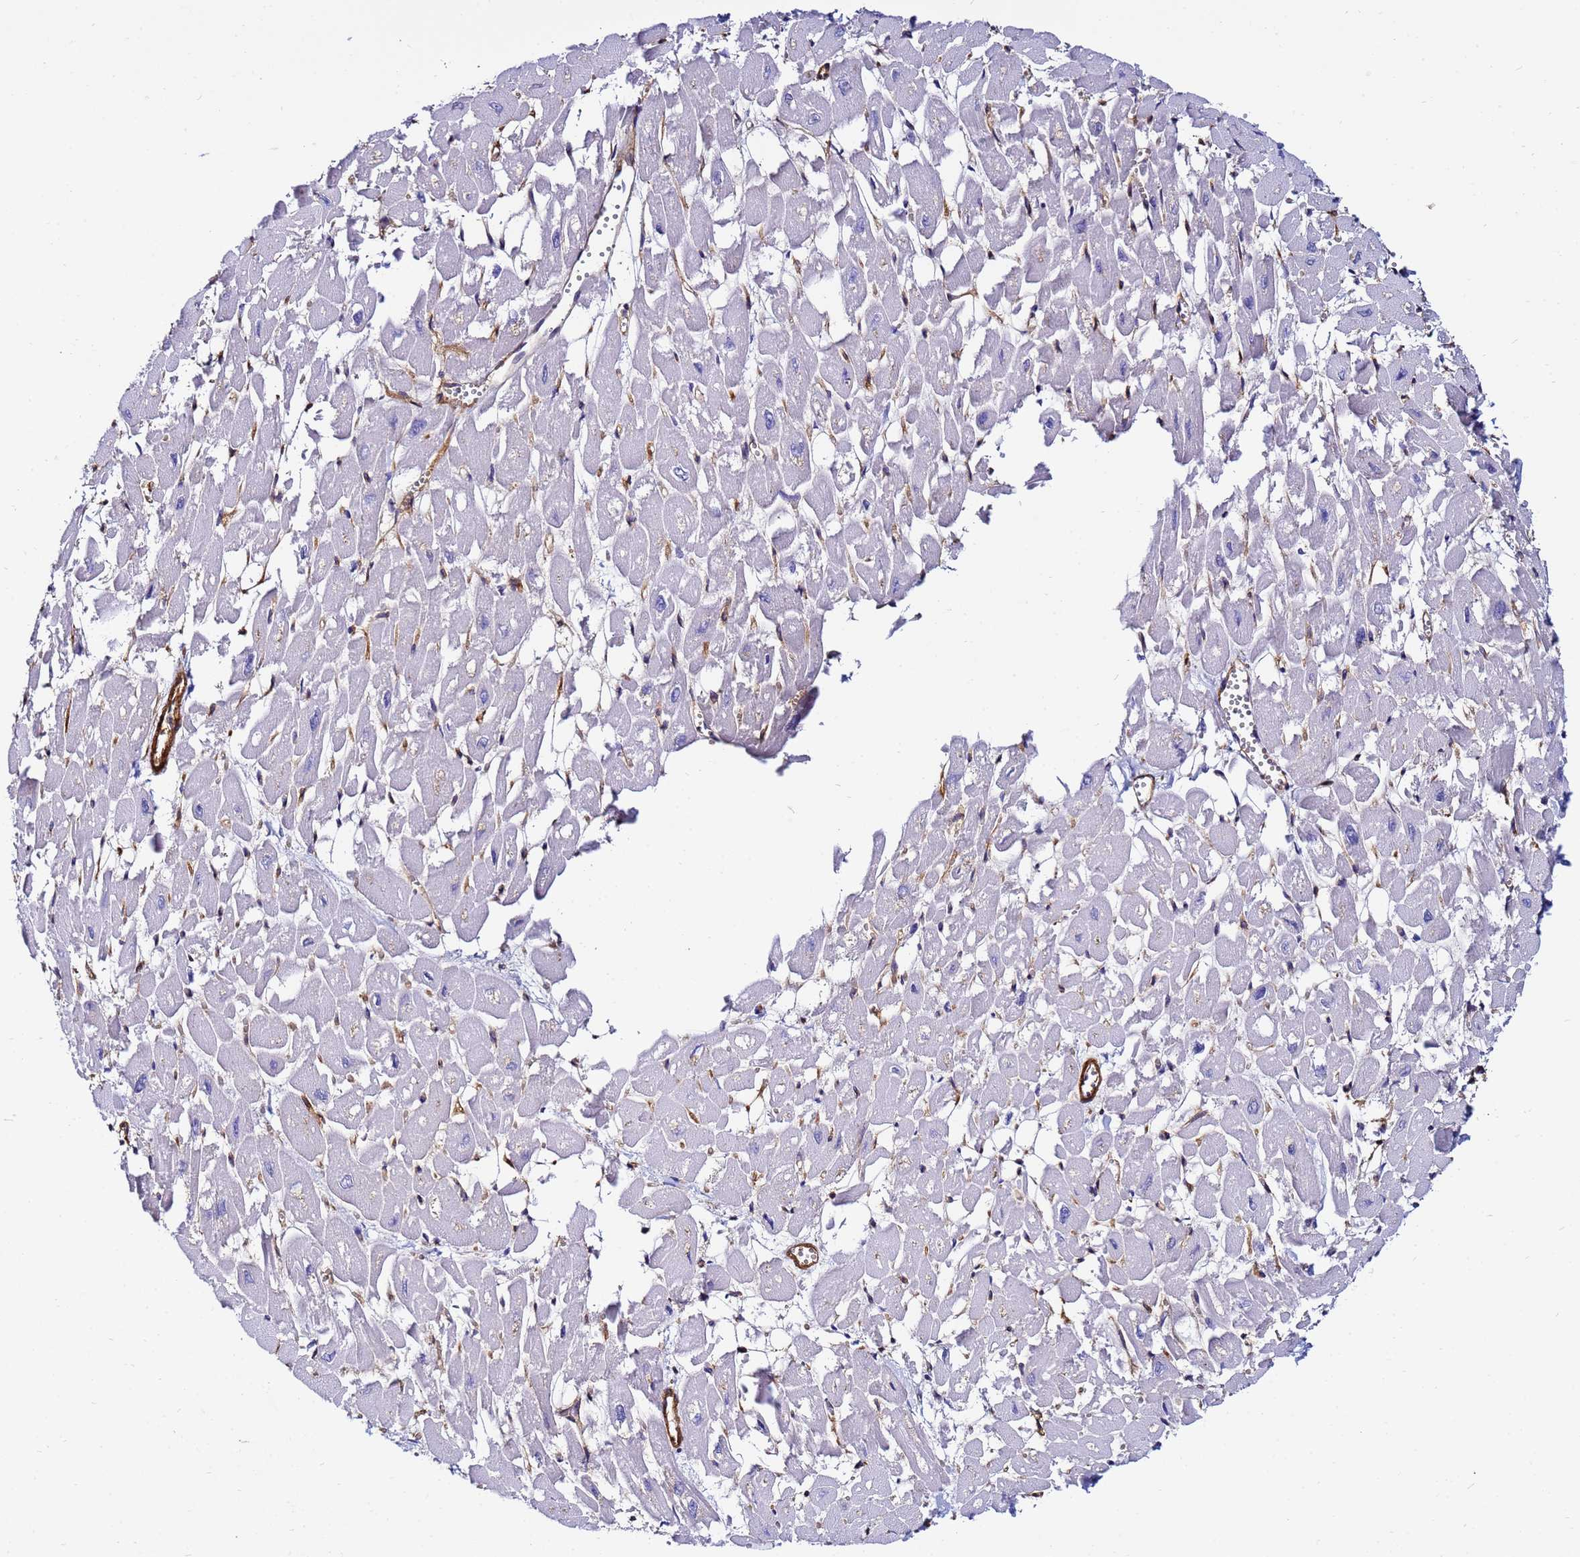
{"staining": {"intensity": "negative", "quantity": "none", "location": "none"}, "tissue": "heart muscle", "cell_type": "Cardiomyocytes", "image_type": "normal", "snomed": [{"axis": "morphology", "description": "Normal tissue, NOS"}, {"axis": "topography", "description": "Heart"}], "caption": "High magnification brightfield microscopy of benign heart muscle stained with DAB (brown) and counterstained with hematoxylin (blue): cardiomyocytes show no significant staining. (DAB (3,3'-diaminobenzidine) IHC, high magnification).", "gene": "DEFB104A", "patient": {"sex": "male", "age": 54}}